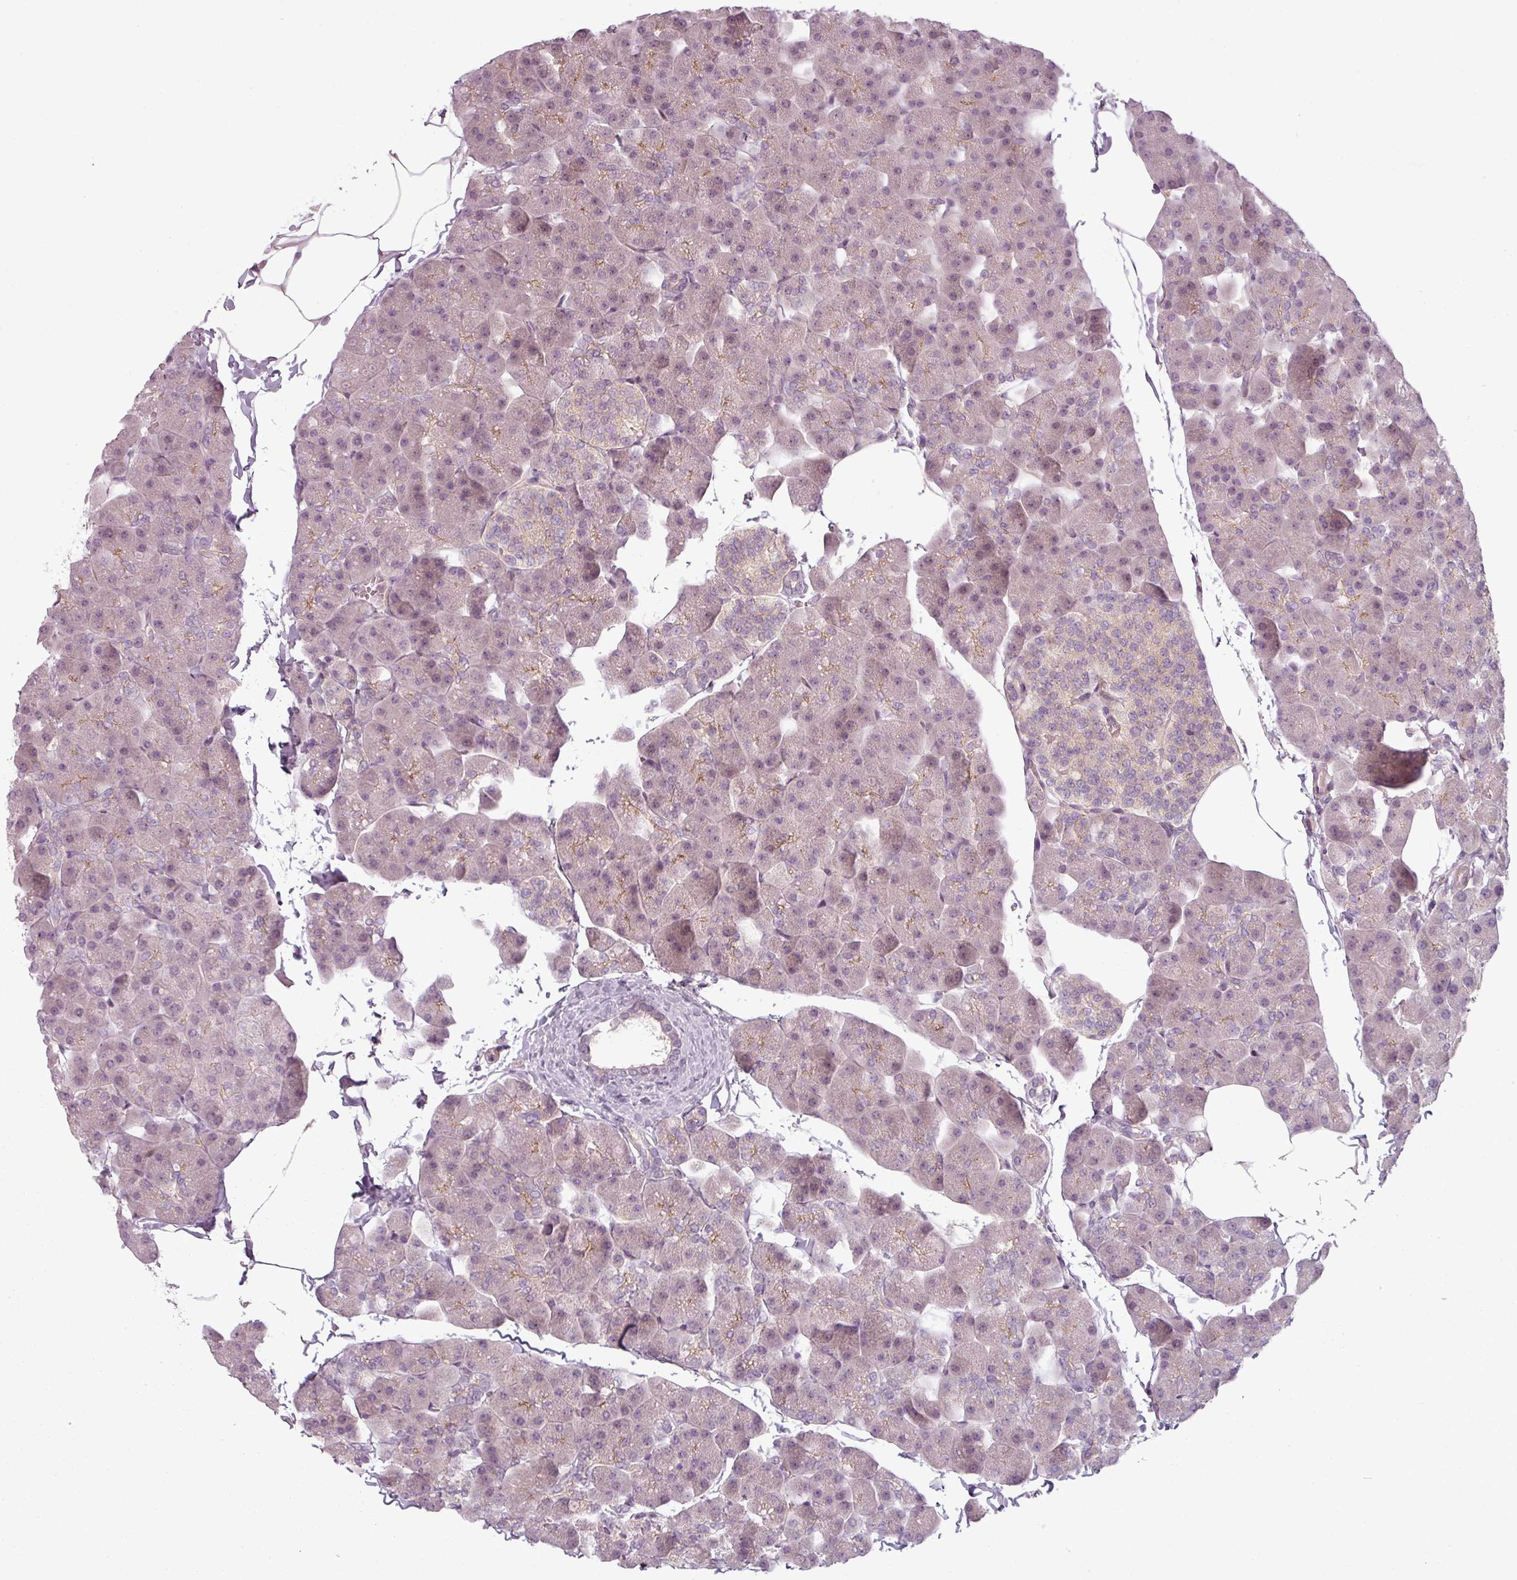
{"staining": {"intensity": "moderate", "quantity": "<25%", "location": "cytoplasmic/membranous"}, "tissue": "pancreas", "cell_type": "Exocrine glandular cells", "image_type": "normal", "snomed": [{"axis": "morphology", "description": "Normal tissue, NOS"}, {"axis": "topography", "description": "Pancreas"}], "caption": "Moderate cytoplasmic/membranous staining is appreciated in about <25% of exocrine glandular cells in normal pancreas.", "gene": "SLC16A9", "patient": {"sex": "male", "age": 35}}